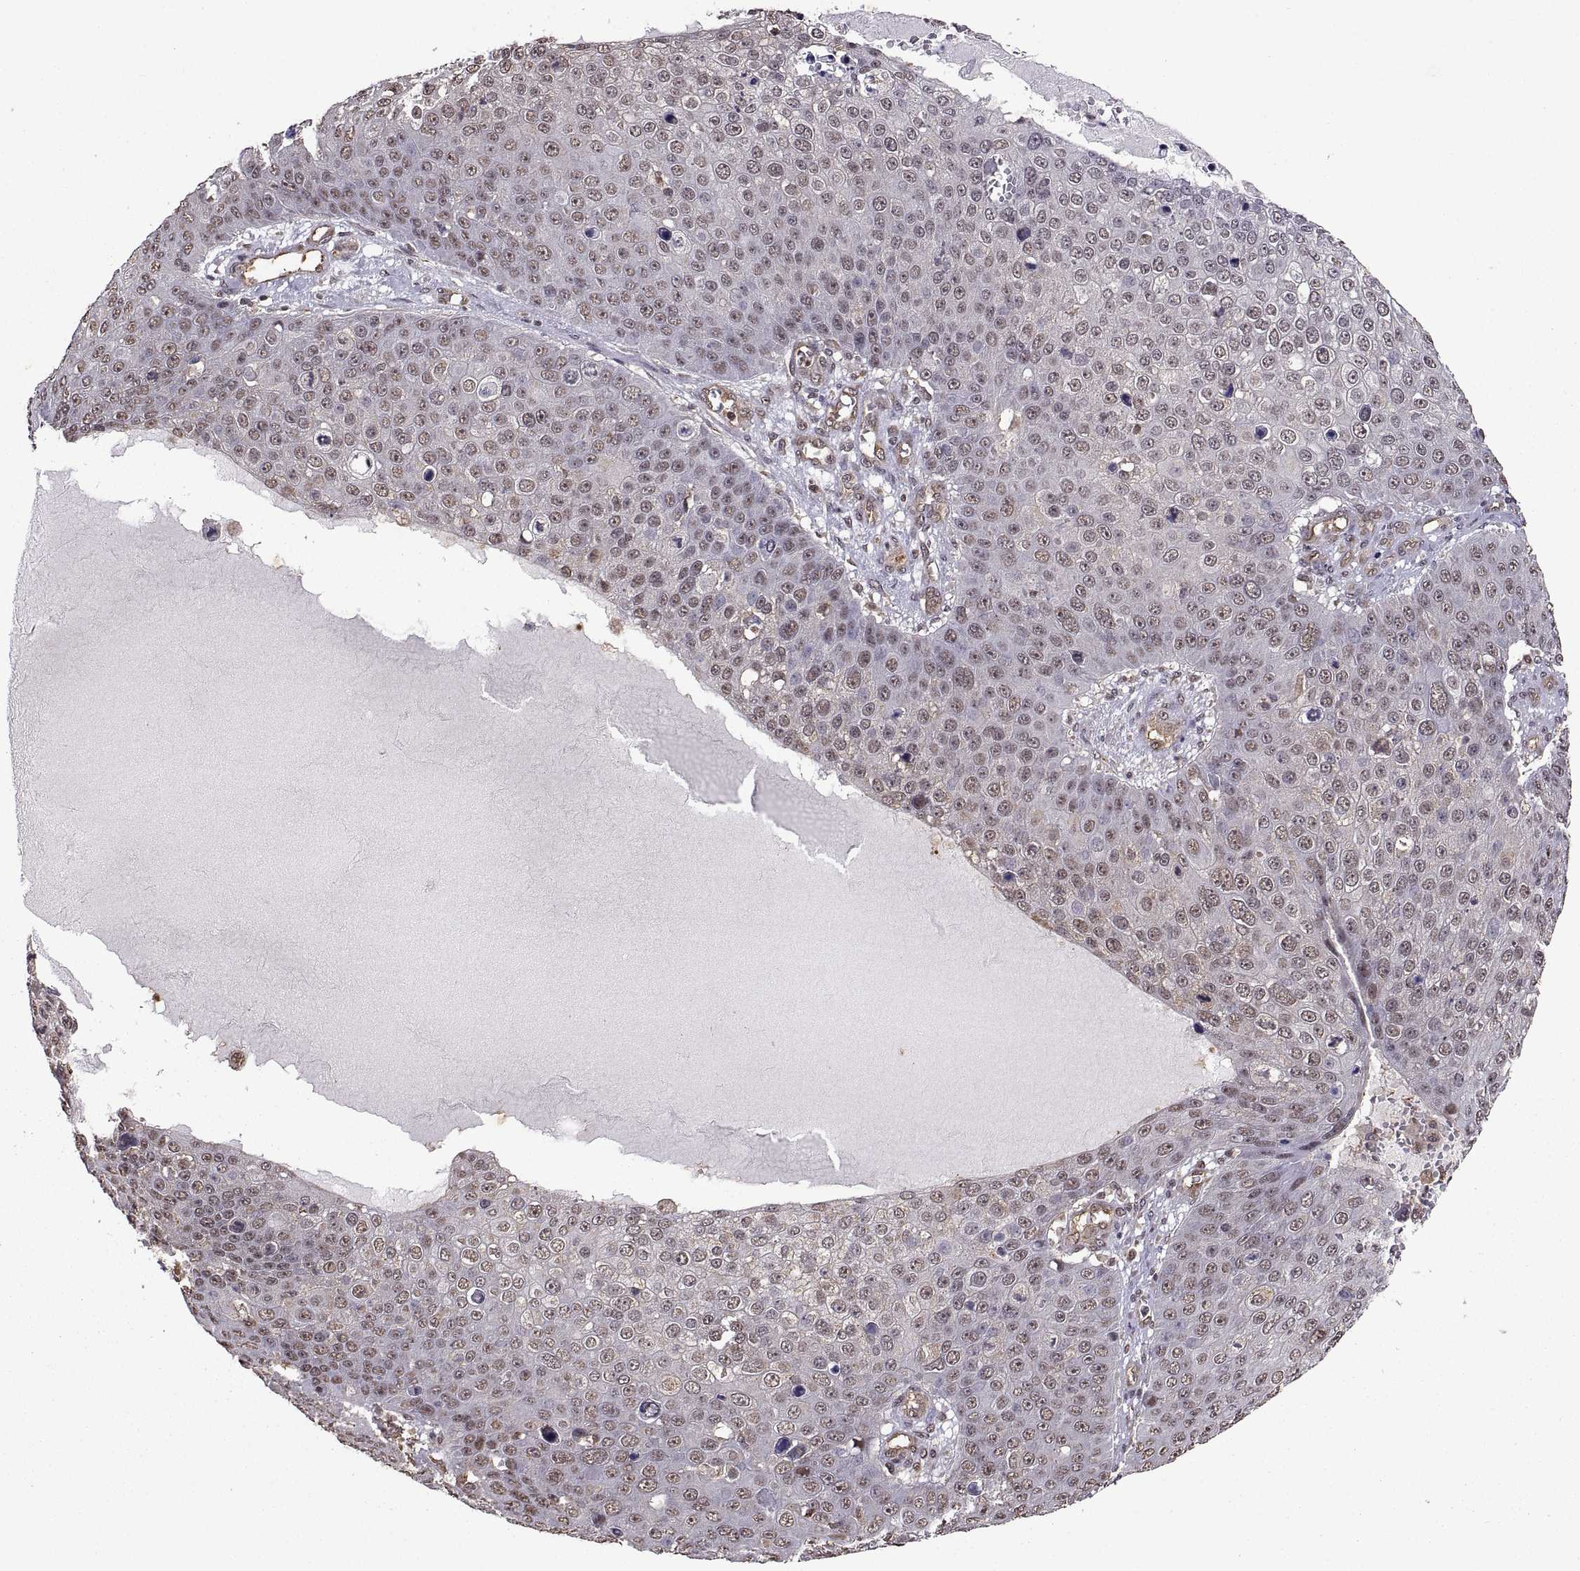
{"staining": {"intensity": "weak", "quantity": "<25%", "location": "nuclear"}, "tissue": "skin cancer", "cell_type": "Tumor cells", "image_type": "cancer", "snomed": [{"axis": "morphology", "description": "Squamous cell carcinoma, NOS"}, {"axis": "topography", "description": "Skin"}], "caption": "Tumor cells show no significant positivity in squamous cell carcinoma (skin).", "gene": "ARRB1", "patient": {"sex": "male", "age": 71}}